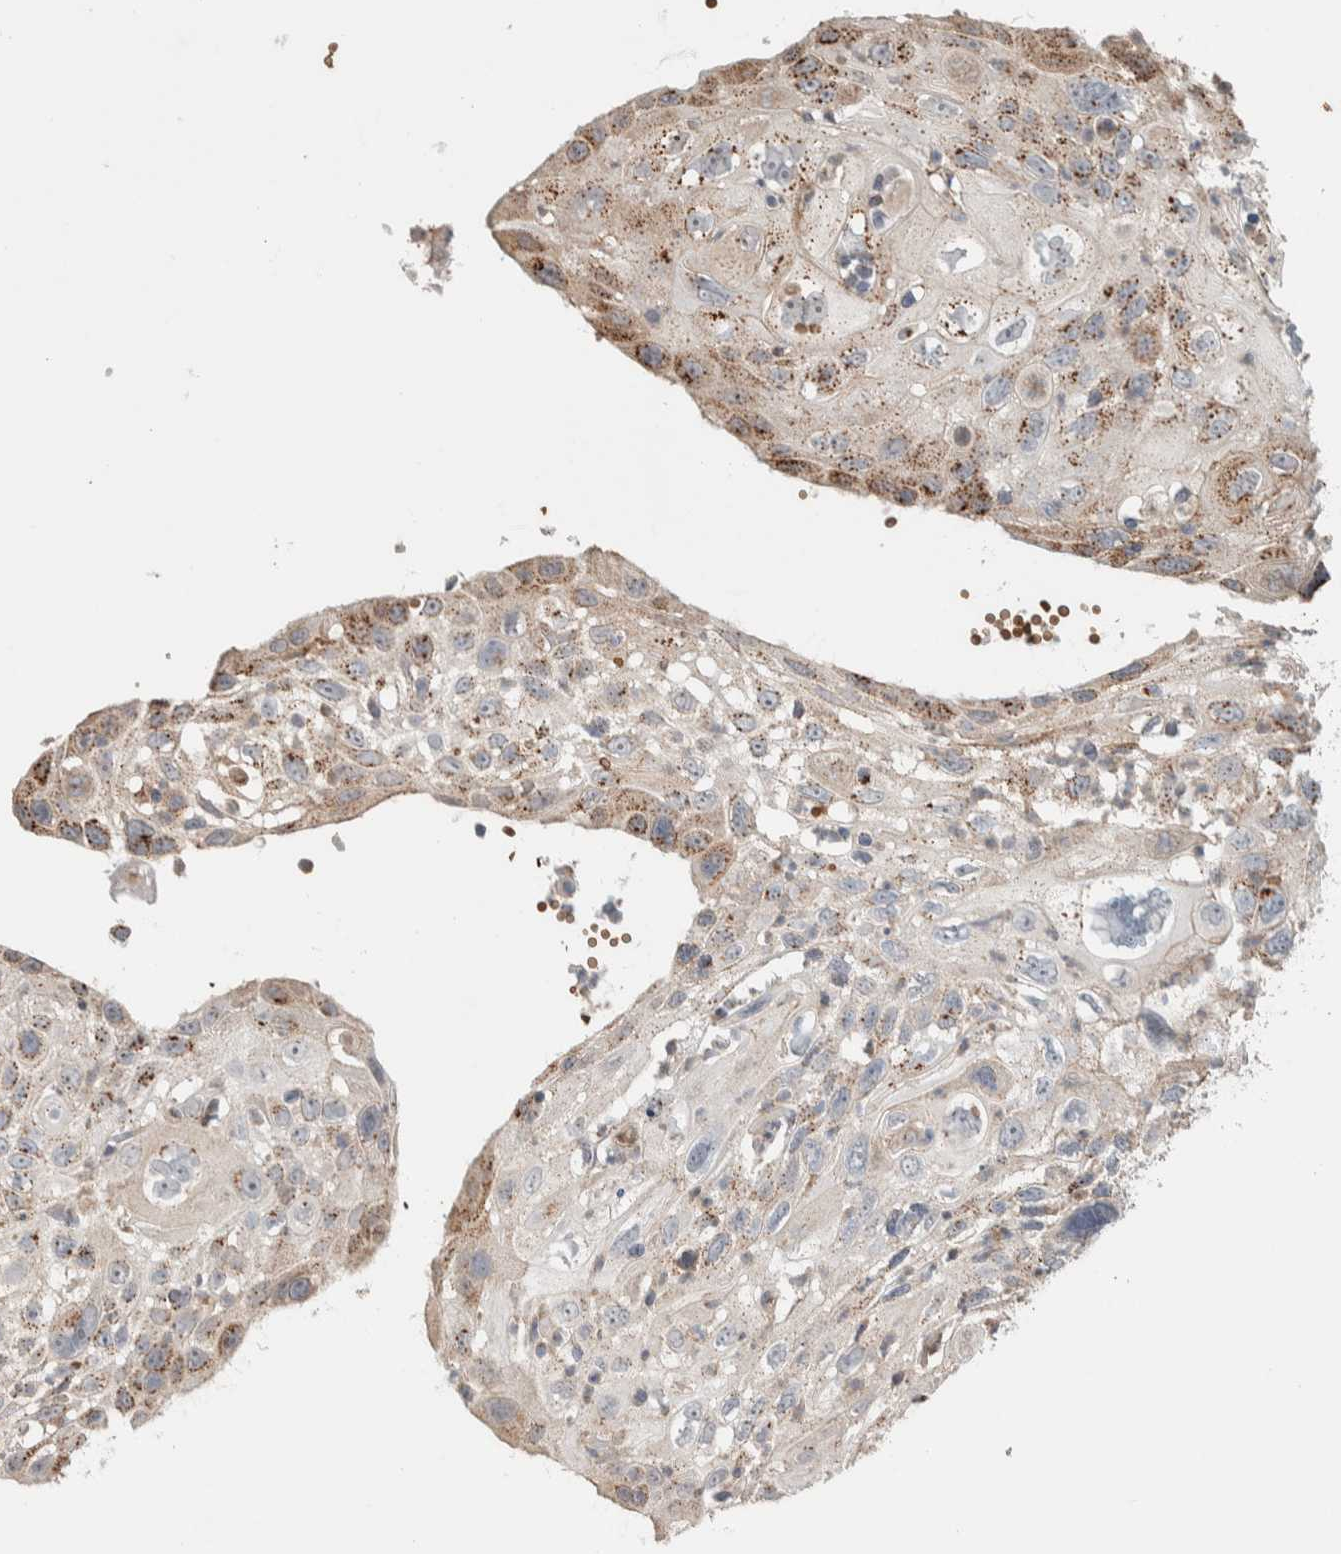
{"staining": {"intensity": "weak", "quantity": ">75%", "location": "cytoplasmic/membranous"}, "tissue": "cervical cancer", "cell_type": "Tumor cells", "image_type": "cancer", "snomed": [{"axis": "morphology", "description": "Squamous cell carcinoma, NOS"}, {"axis": "topography", "description": "Cervix"}], "caption": "IHC photomicrograph of human cervical cancer (squamous cell carcinoma) stained for a protein (brown), which shows low levels of weak cytoplasmic/membranous positivity in about >75% of tumor cells.", "gene": "SLC38A10", "patient": {"sex": "female", "age": 70}}